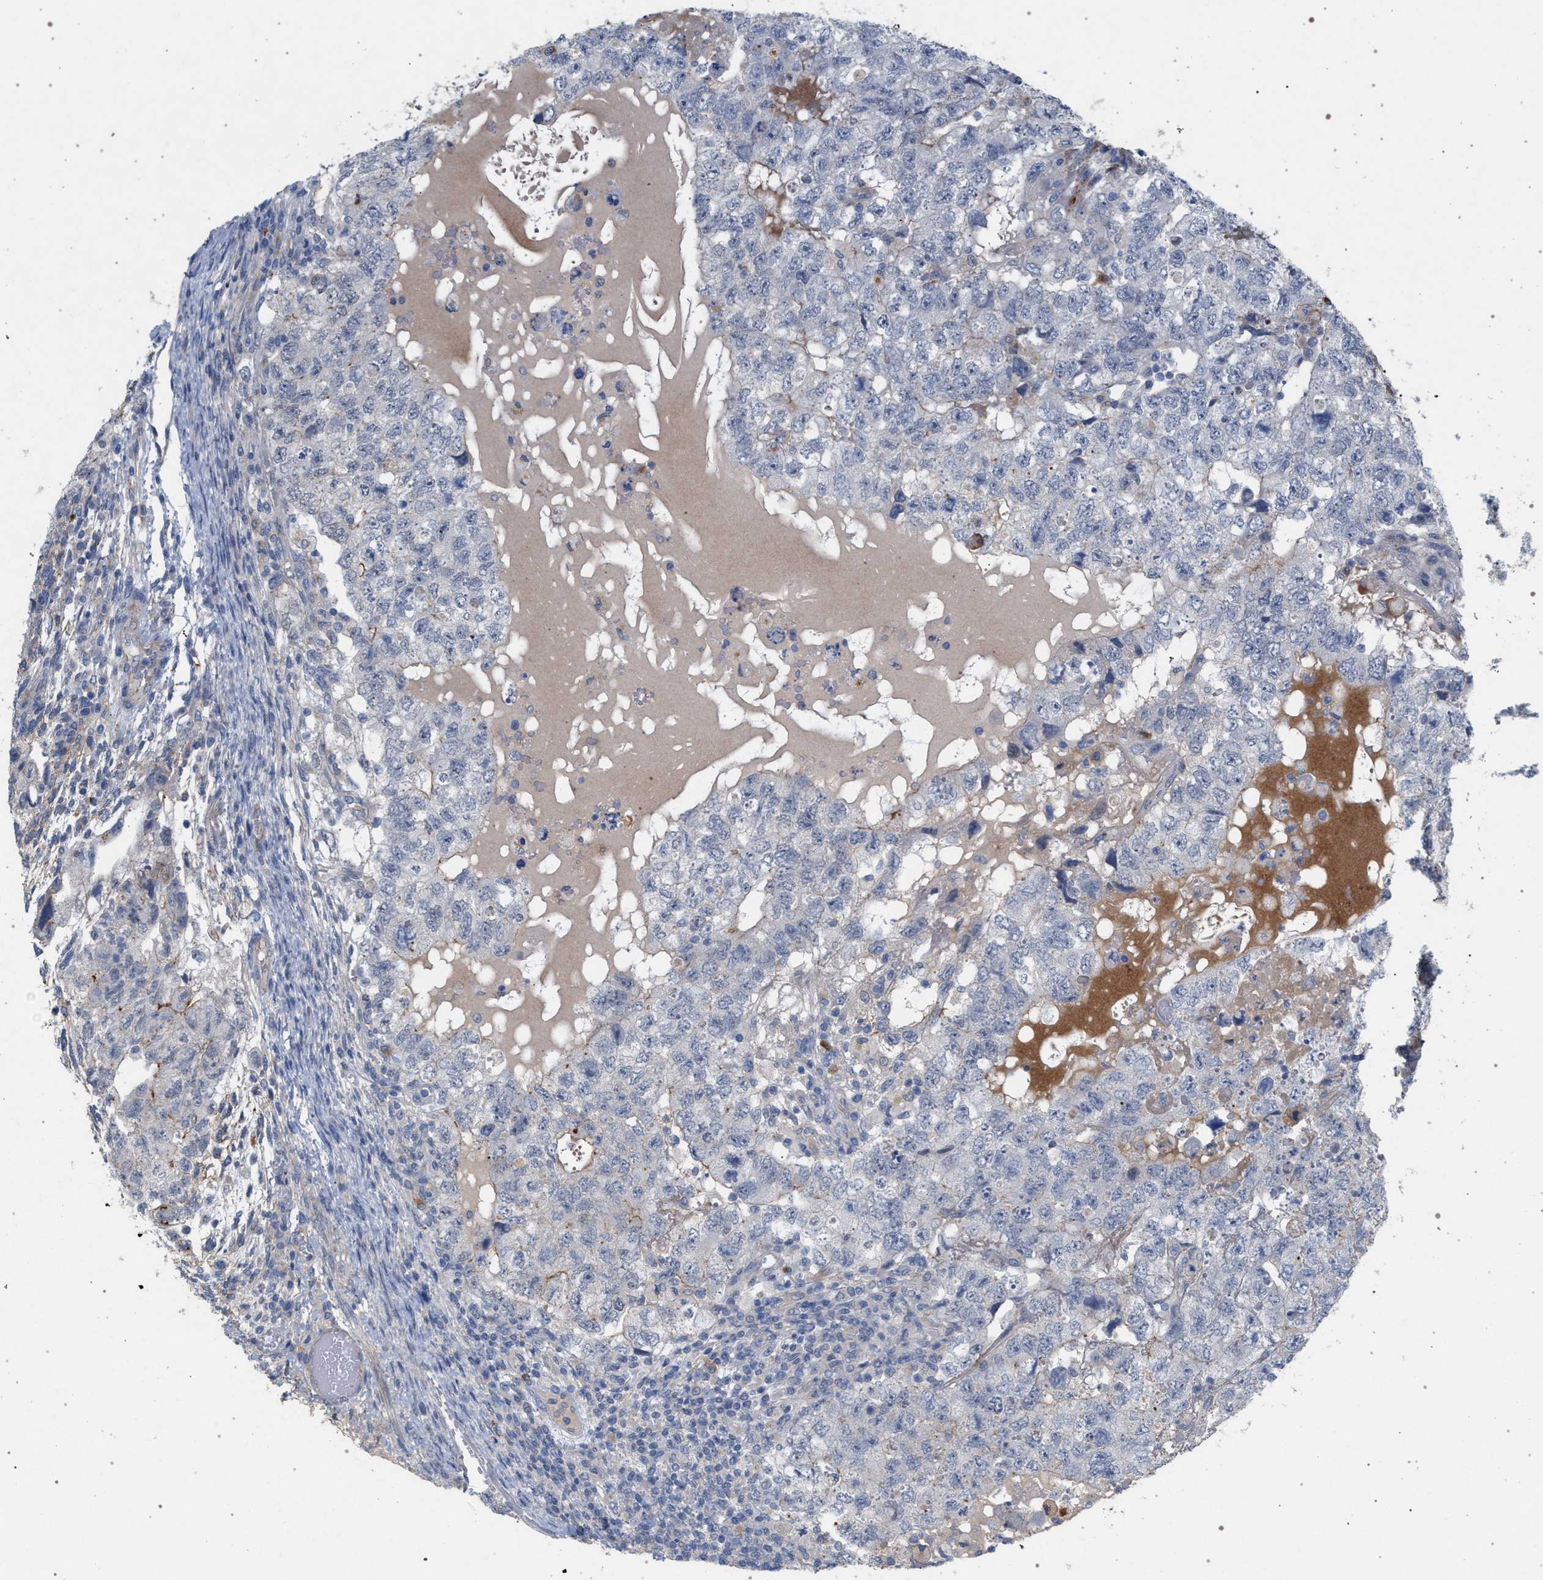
{"staining": {"intensity": "weak", "quantity": "<25%", "location": "cytoplasmic/membranous"}, "tissue": "testis cancer", "cell_type": "Tumor cells", "image_type": "cancer", "snomed": [{"axis": "morphology", "description": "Carcinoma, Embryonal, NOS"}, {"axis": "topography", "description": "Testis"}], "caption": "This is a photomicrograph of immunohistochemistry (IHC) staining of testis cancer, which shows no positivity in tumor cells.", "gene": "MAMDC2", "patient": {"sex": "male", "age": 36}}